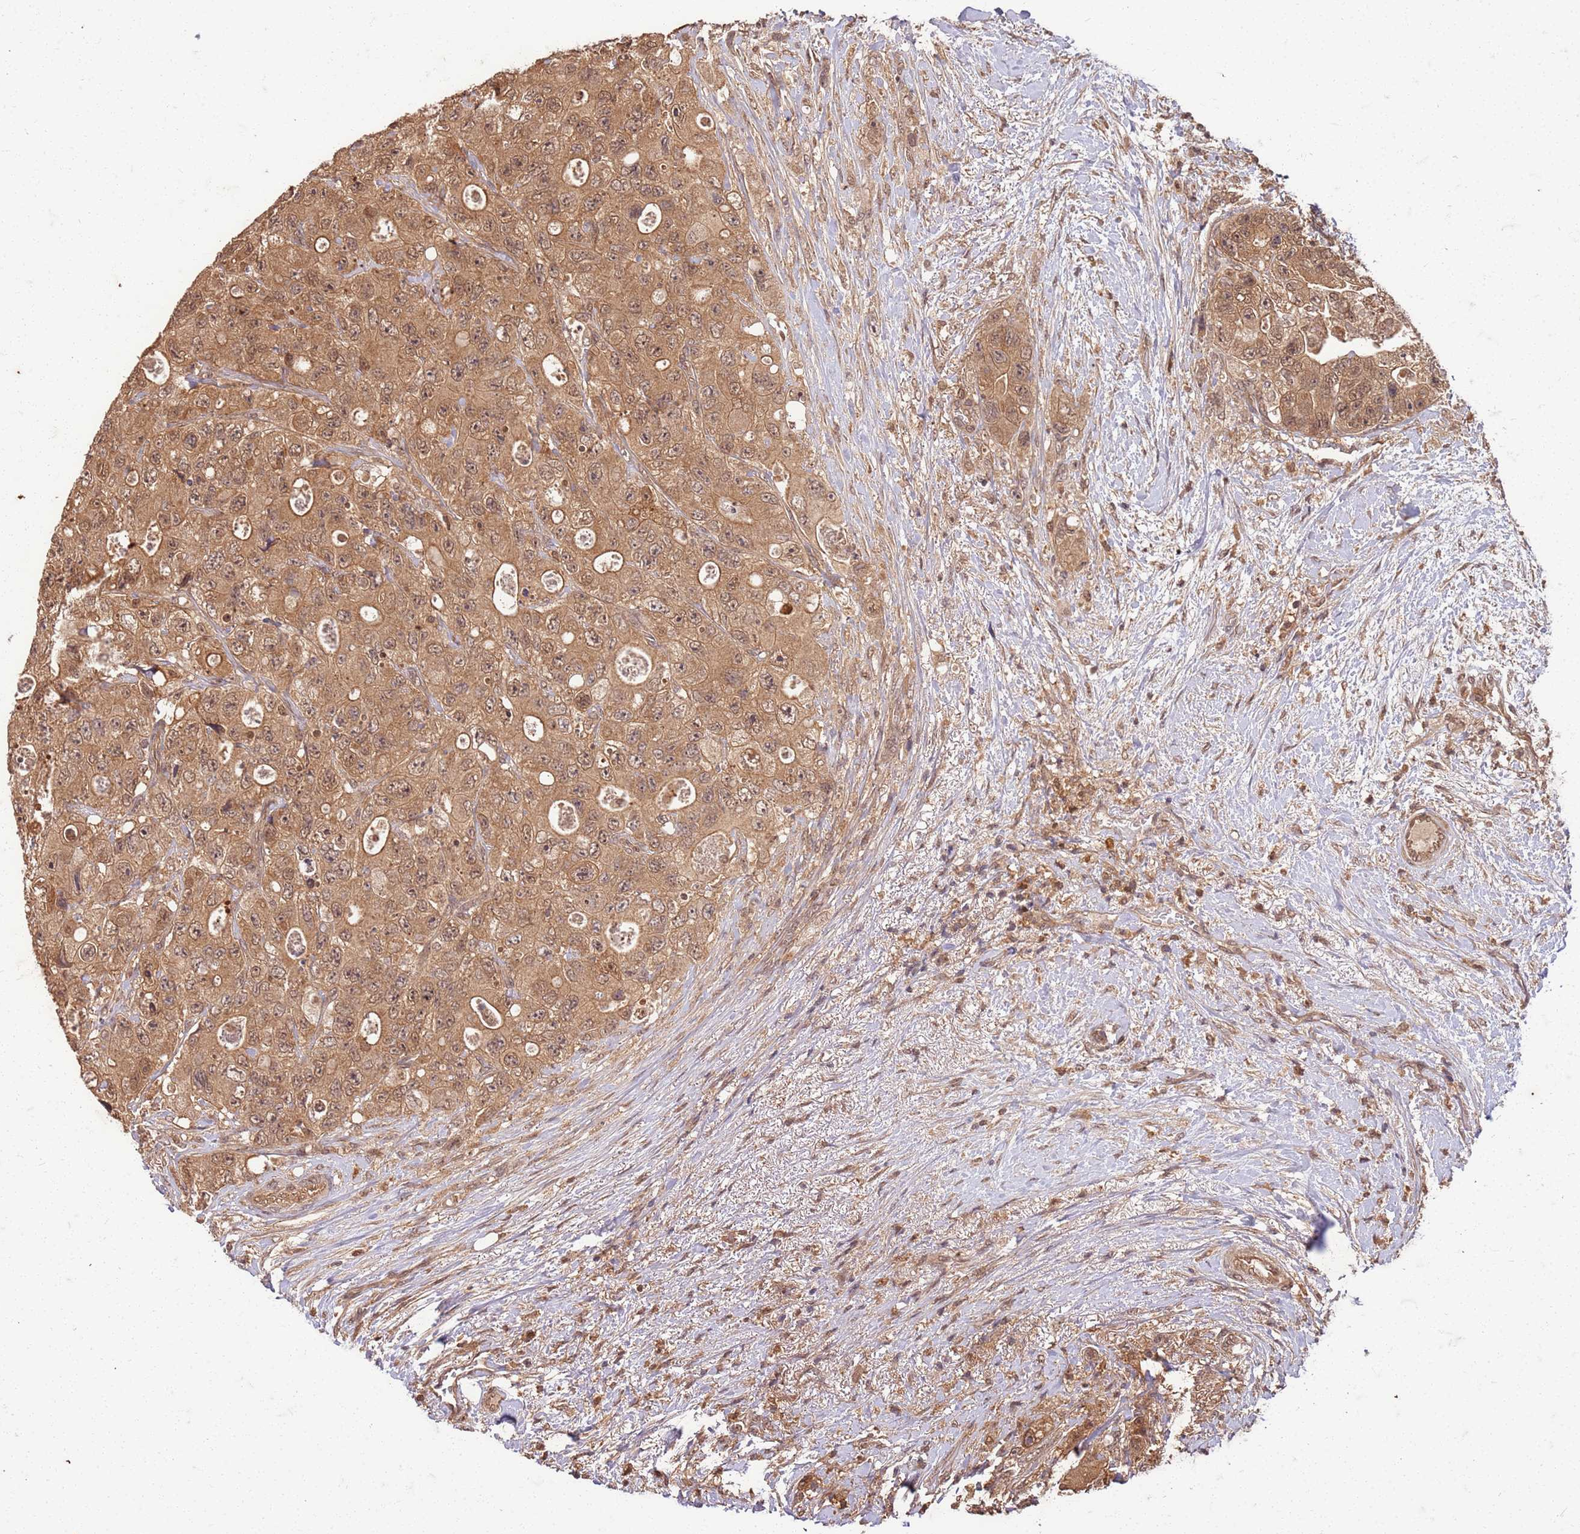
{"staining": {"intensity": "moderate", "quantity": ">75%", "location": "cytoplasmic/membranous,nuclear"}, "tissue": "colorectal cancer", "cell_type": "Tumor cells", "image_type": "cancer", "snomed": [{"axis": "morphology", "description": "Adenocarcinoma, NOS"}, {"axis": "topography", "description": "Colon"}], "caption": "An image showing moderate cytoplasmic/membranous and nuclear staining in approximately >75% of tumor cells in colorectal cancer (adenocarcinoma), as visualized by brown immunohistochemical staining.", "gene": "UBE3A", "patient": {"sex": "female", "age": 46}}